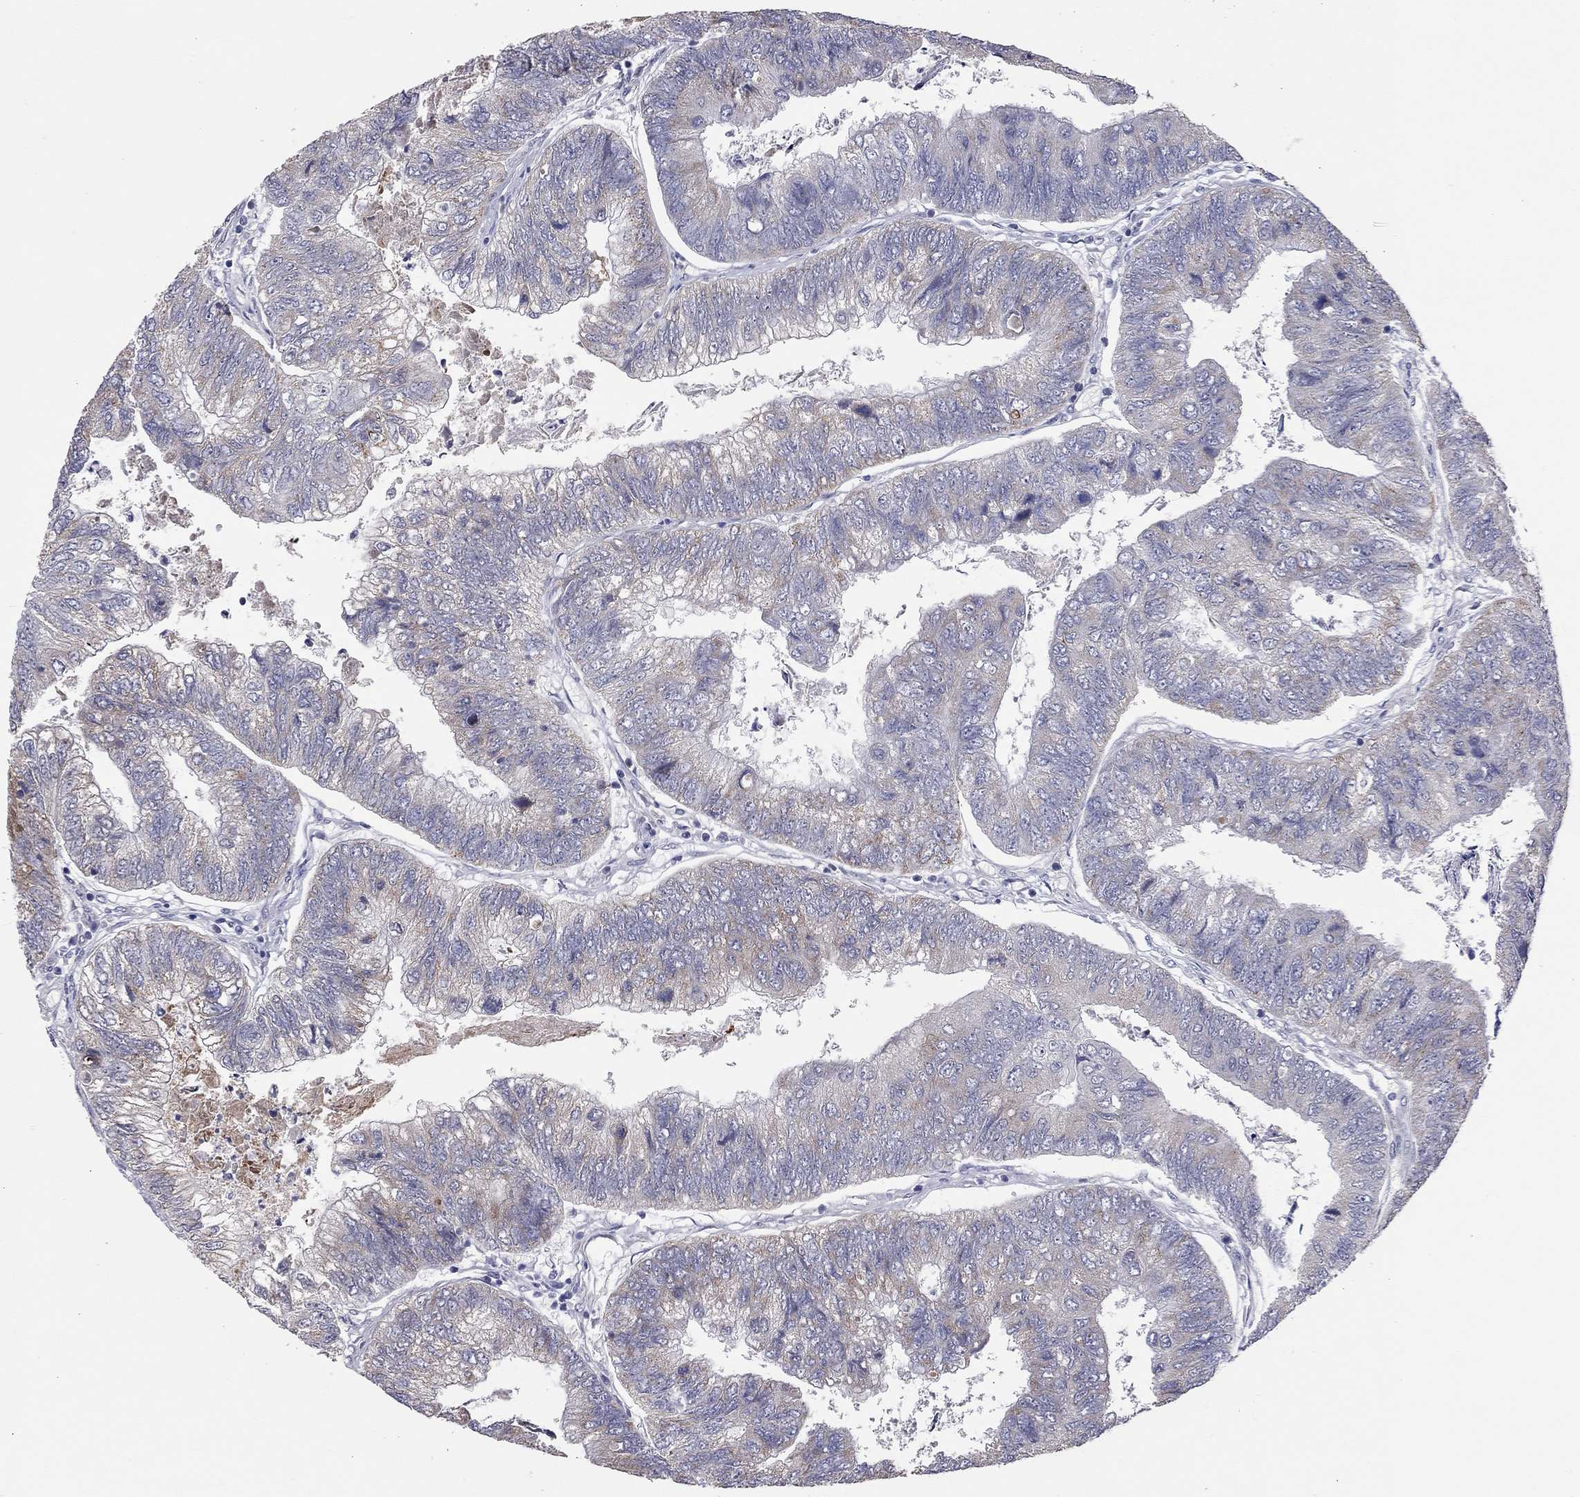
{"staining": {"intensity": "weak", "quantity": "25%-75%", "location": "cytoplasmic/membranous"}, "tissue": "colorectal cancer", "cell_type": "Tumor cells", "image_type": "cancer", "snomed": [{"axis": "morphology", "description": "Adenocarcinoma, NOS"}, {"axis": "topography", "description": "Colon"}], "caption": "This is a histology image of immunohistochemistry (IHC) staining of colorectal cancer (adenocarcinoma), which shows weak staining in the cytoplasmic/membranous of tumor cells.", "gene": "SHOC2", "patient": {"sex": "female", "age": 67}}